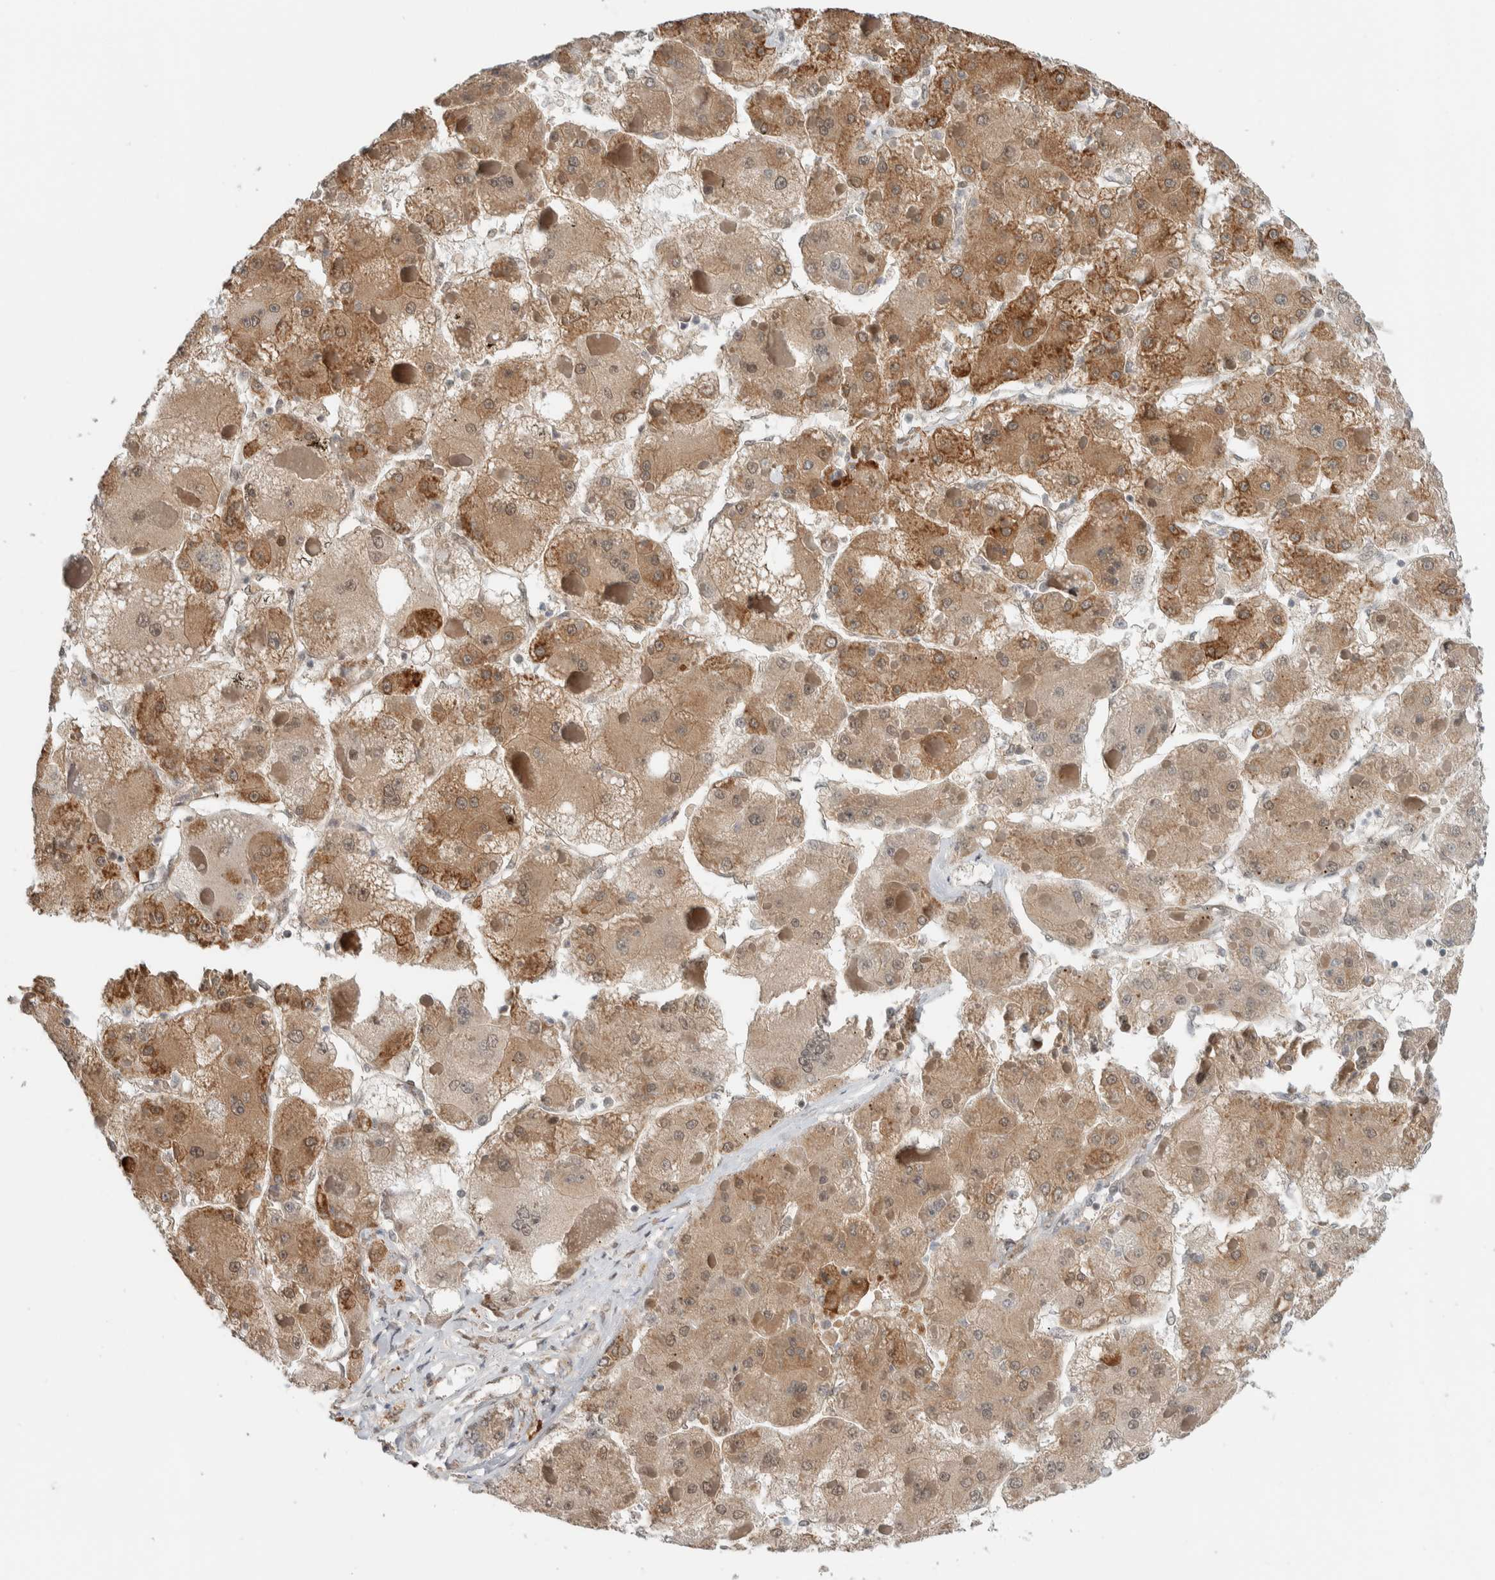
{"staining": {"intensity": "moderate", "quantity": ">75%", "location": "cytoplasmic/membranous,nuclear"}, "tissue": "liver cancer", "cell_type": "Tumor cells", "image_type": "cancer", "snomed": [{"axis": "morphology", "description": "Carcinoma, Hepatocellular, NOS"}, {"axis": "topography", "description": "Liver"}], "caption": "Liver hepatocellular carcinoma stained with a brown dye demonstrates moderate cytoplasmic/membranous and nuclear positive positivity in about >75% of tumor cells.", "gene": "TNRC18", "patient": {"sex": "female", "age": 73}}